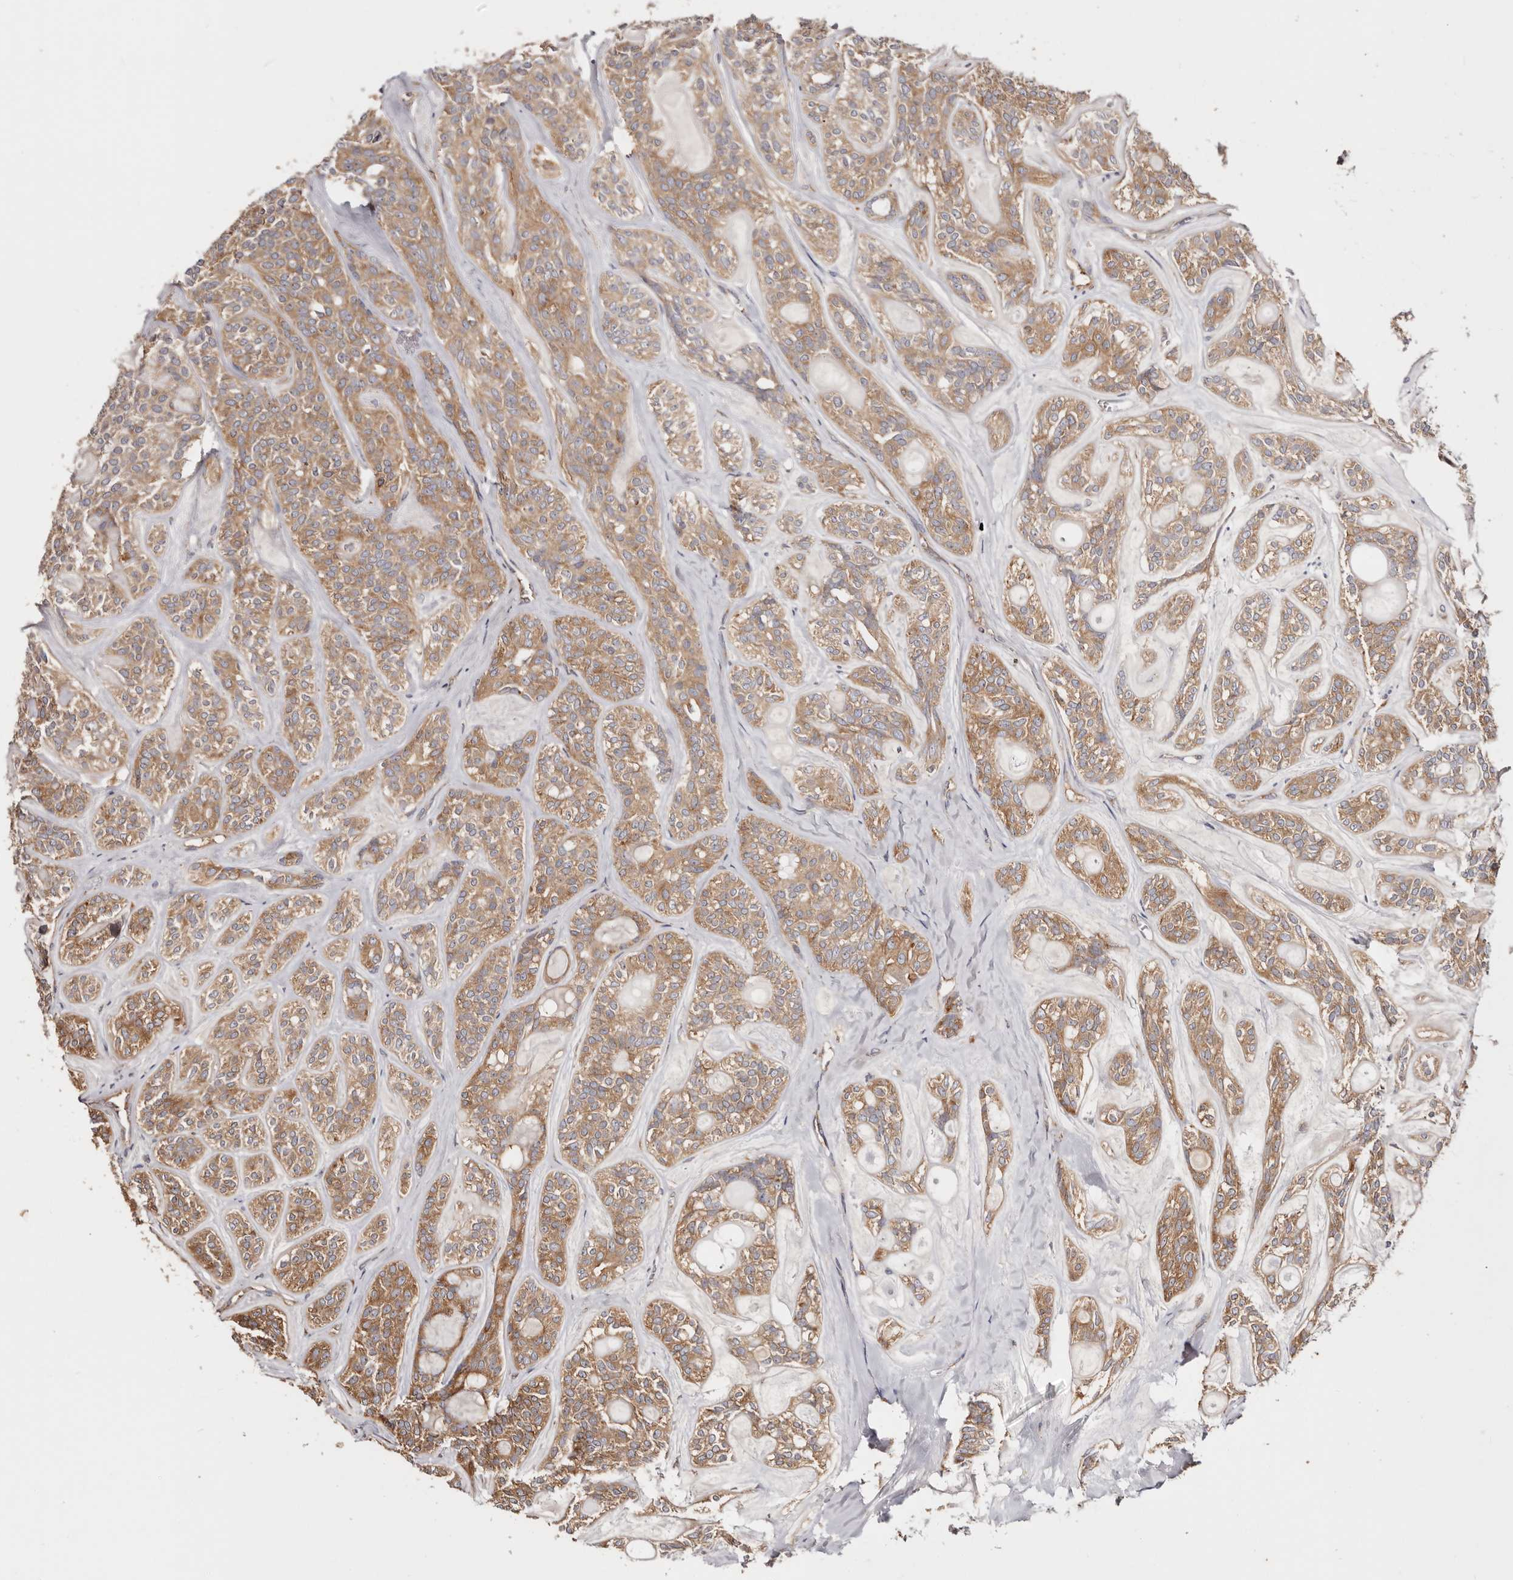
{"staining": {"intensity": "moderate", "quantity": ">75%", "location": "cytoplasmic/membranous"}, "tissue": "head and neck cancer", "cell_type": "Tumor cells", "image_type": "cancer", "snomed": [{"axis": "morphology", "description": "Adenocarcinoma, NOS"}, {"axis": "topography", "description": "Head-Neck"}], "caption": "Head and neck cancer (adenocarcinoma) was stained to show a protein in brown. There is medium levels of moderate cytoplasmic/membranous staining in about >75% of tumor cells.", "gene": "EPRS1", "patient": {"sex": "male", "age": 66}}